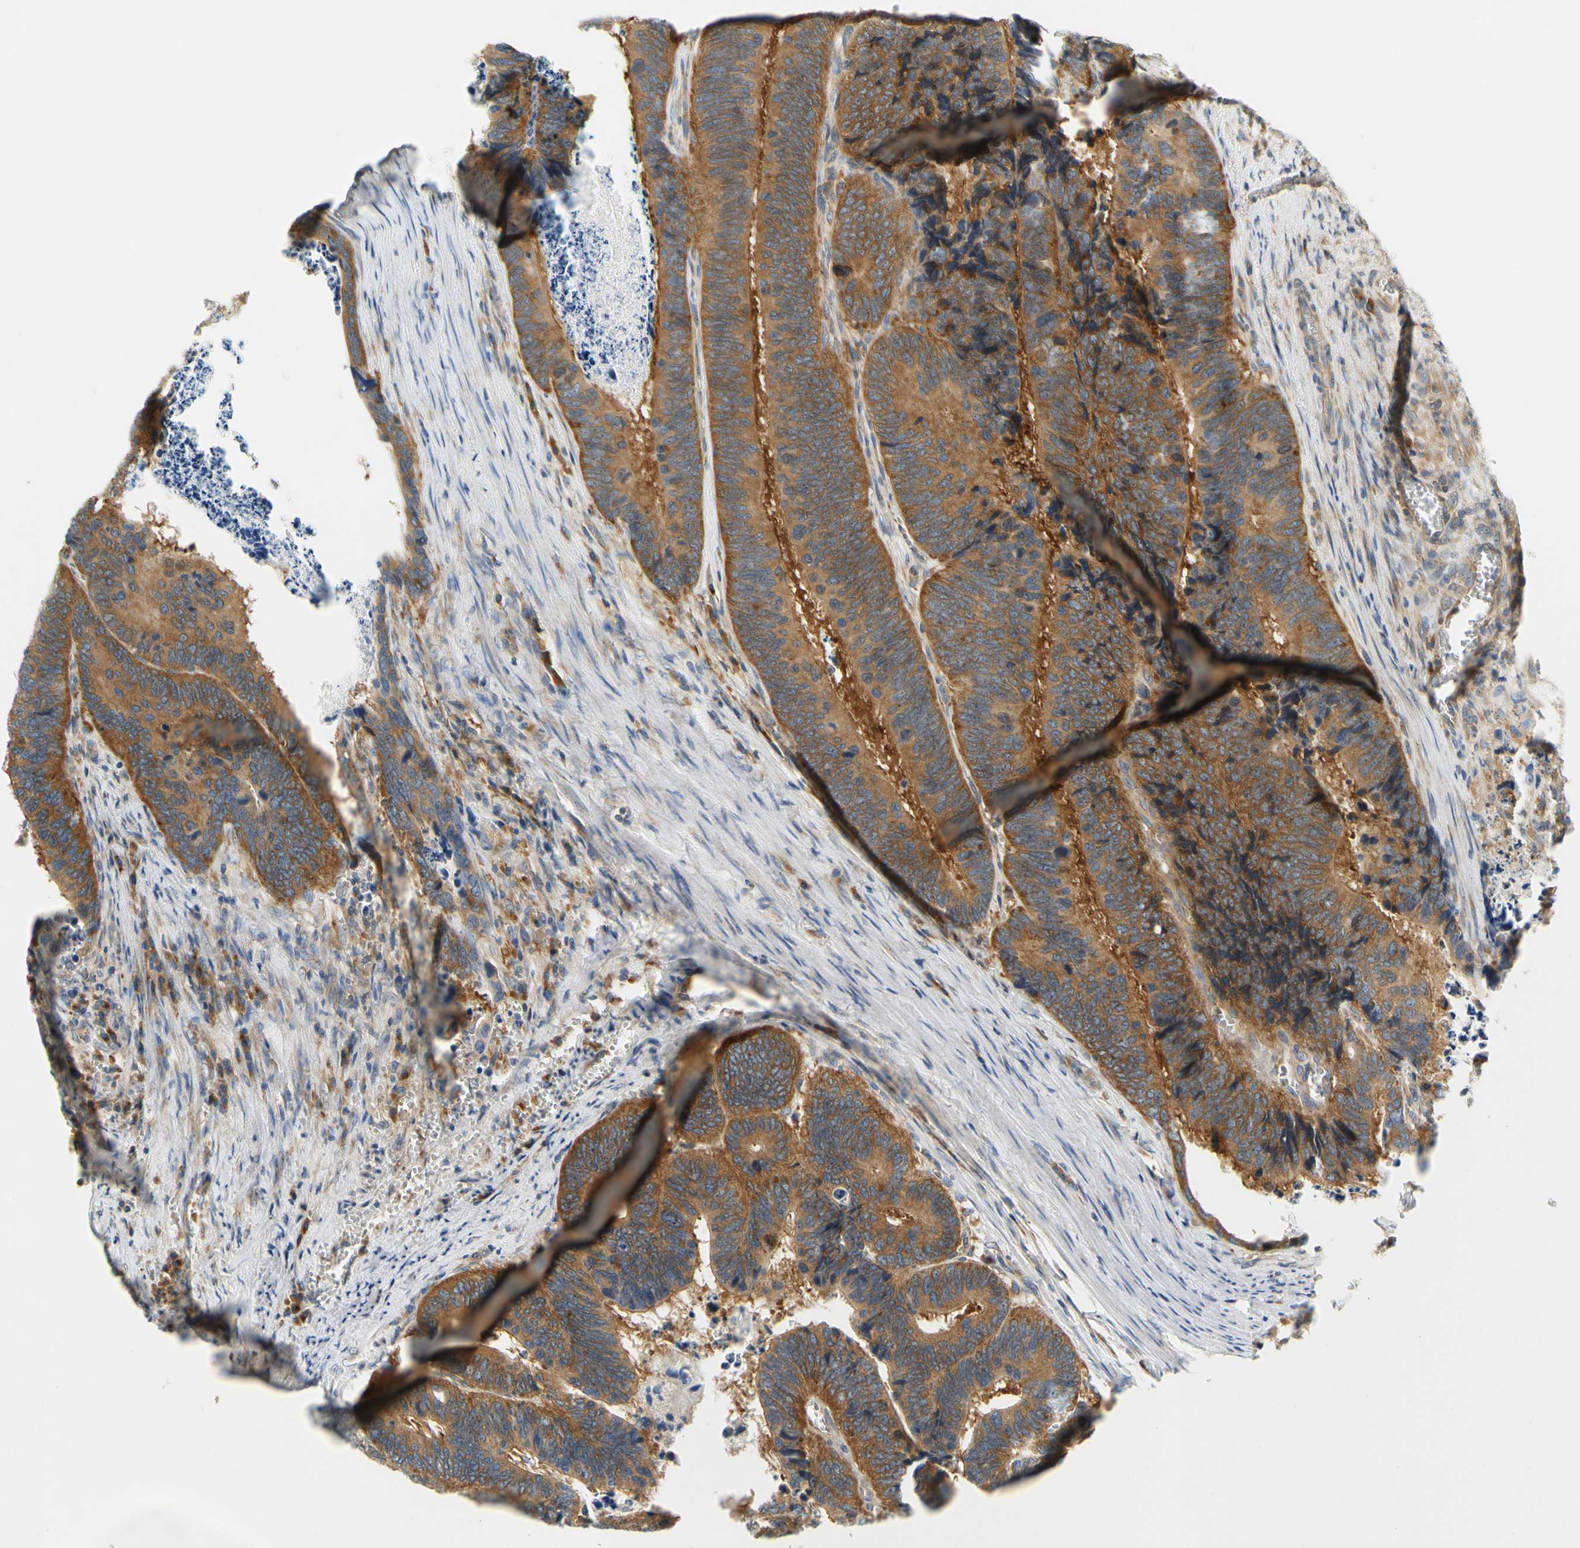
{"staining": {"intensity": "moderate", "quantity": ">75%", "location": "cytoplasmic/membranous"}, "tissue": "colorectal cancer", "cell_type": "Tumor cells", "image_type": "cancer", "snomed": [{"axis": "morphology", "description": "Adenocarcinoma, NOS"}, {"axis": "topography", "description": "Colon"}], "caption": "Tumor cells show medium levels of moderate cytoplasmic/membranous expression in about >75% of cells in human colorectal cancer.", "gene": "LRRC47", "patient": {"sex": "male", "age": 72}}